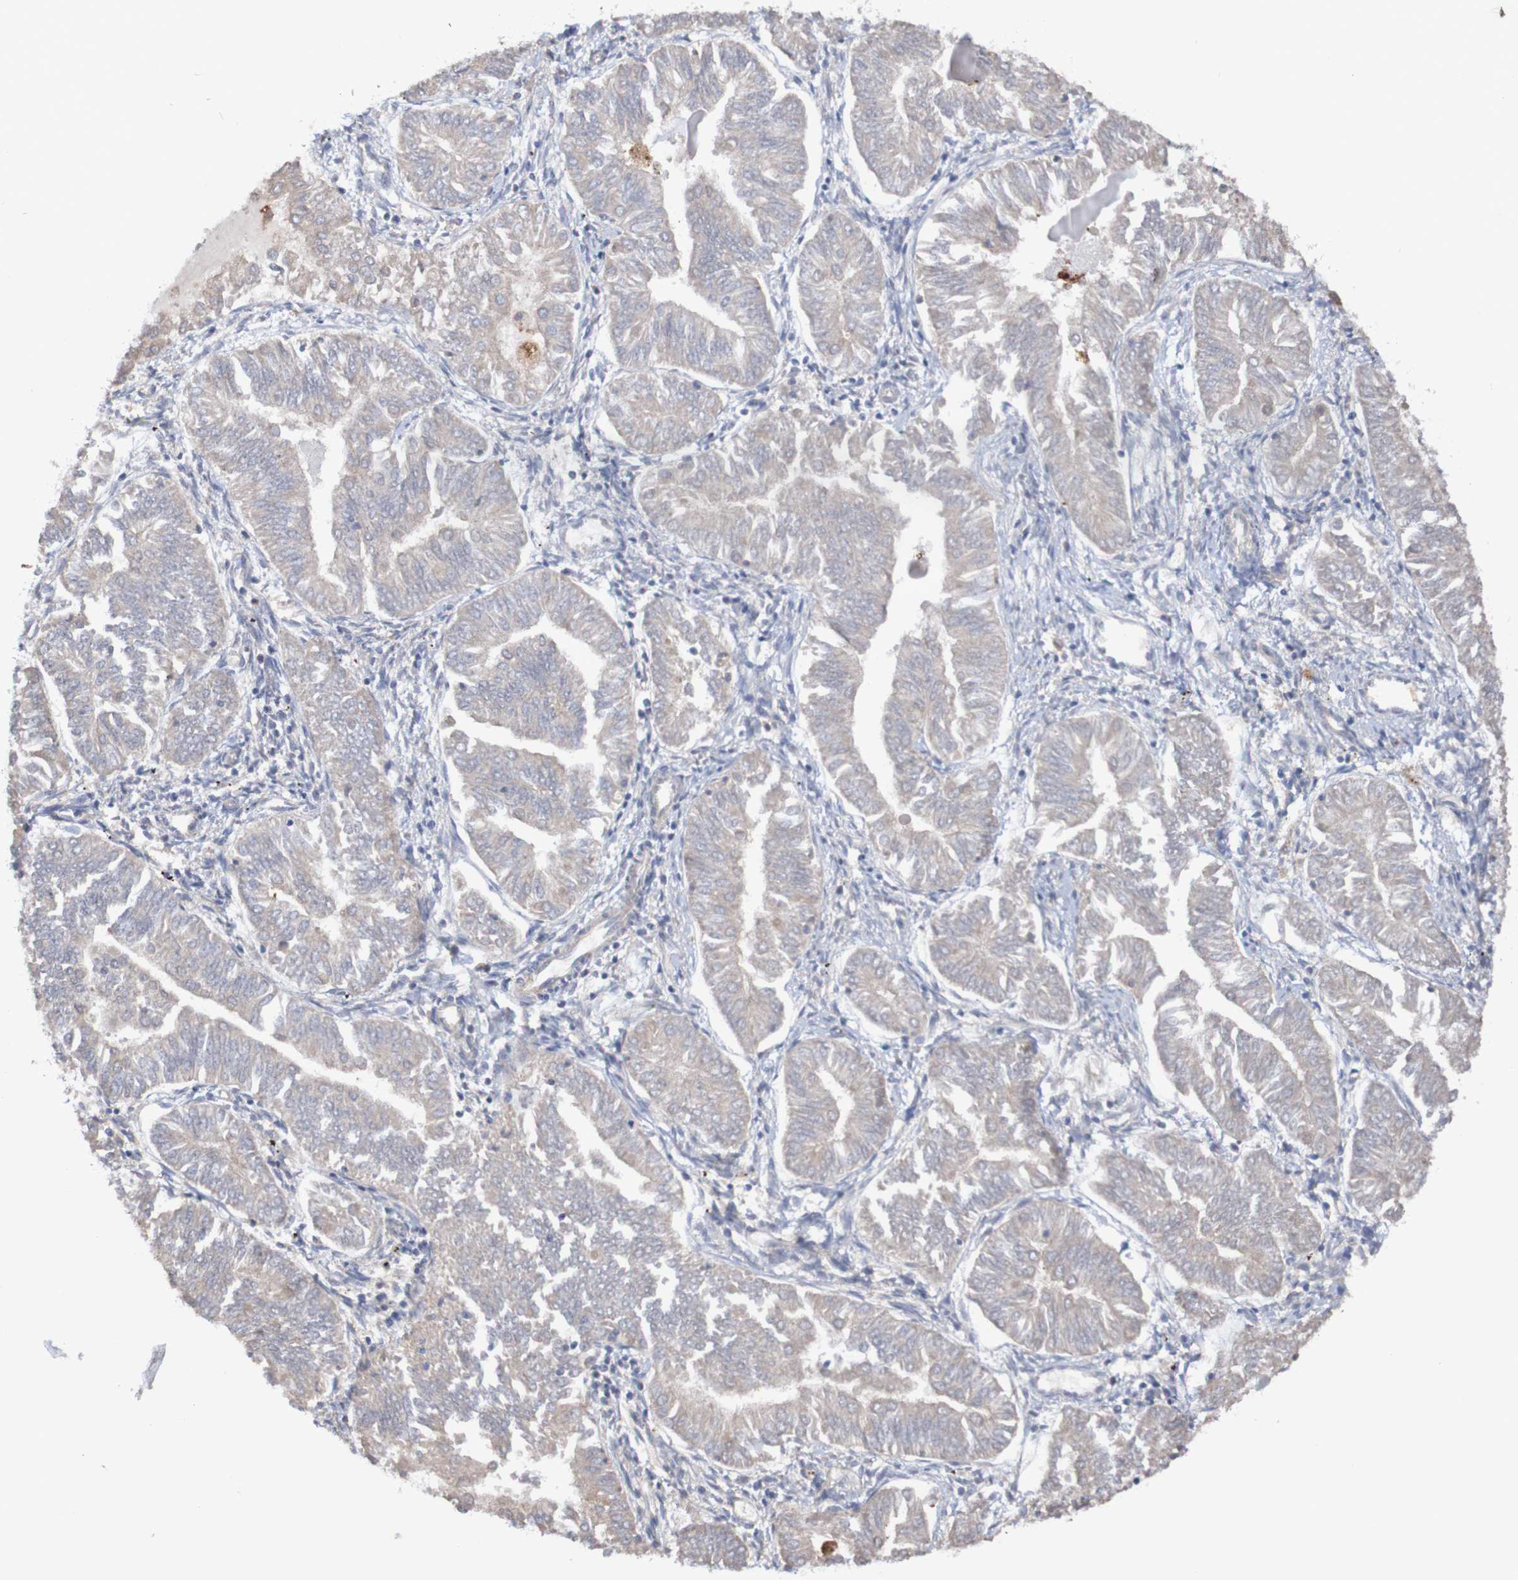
{"staining": {"intensity": "negative", "quantity": "none", "location": "none"}, "tissue": "endometrial cancer", "cell_type": "Tumor cells", "image_type": "cancer", "snomed": [{"axis": "morphology", "description": "Adenocarcinoma, NOS"}, {"axis": "topography", "description": "Endometrium"}], "caption": "Tumor cells show no significant protein expression in endometrial cancer.", "gene": "PHYH", "patient": {"sex": "female", "age": 53}}